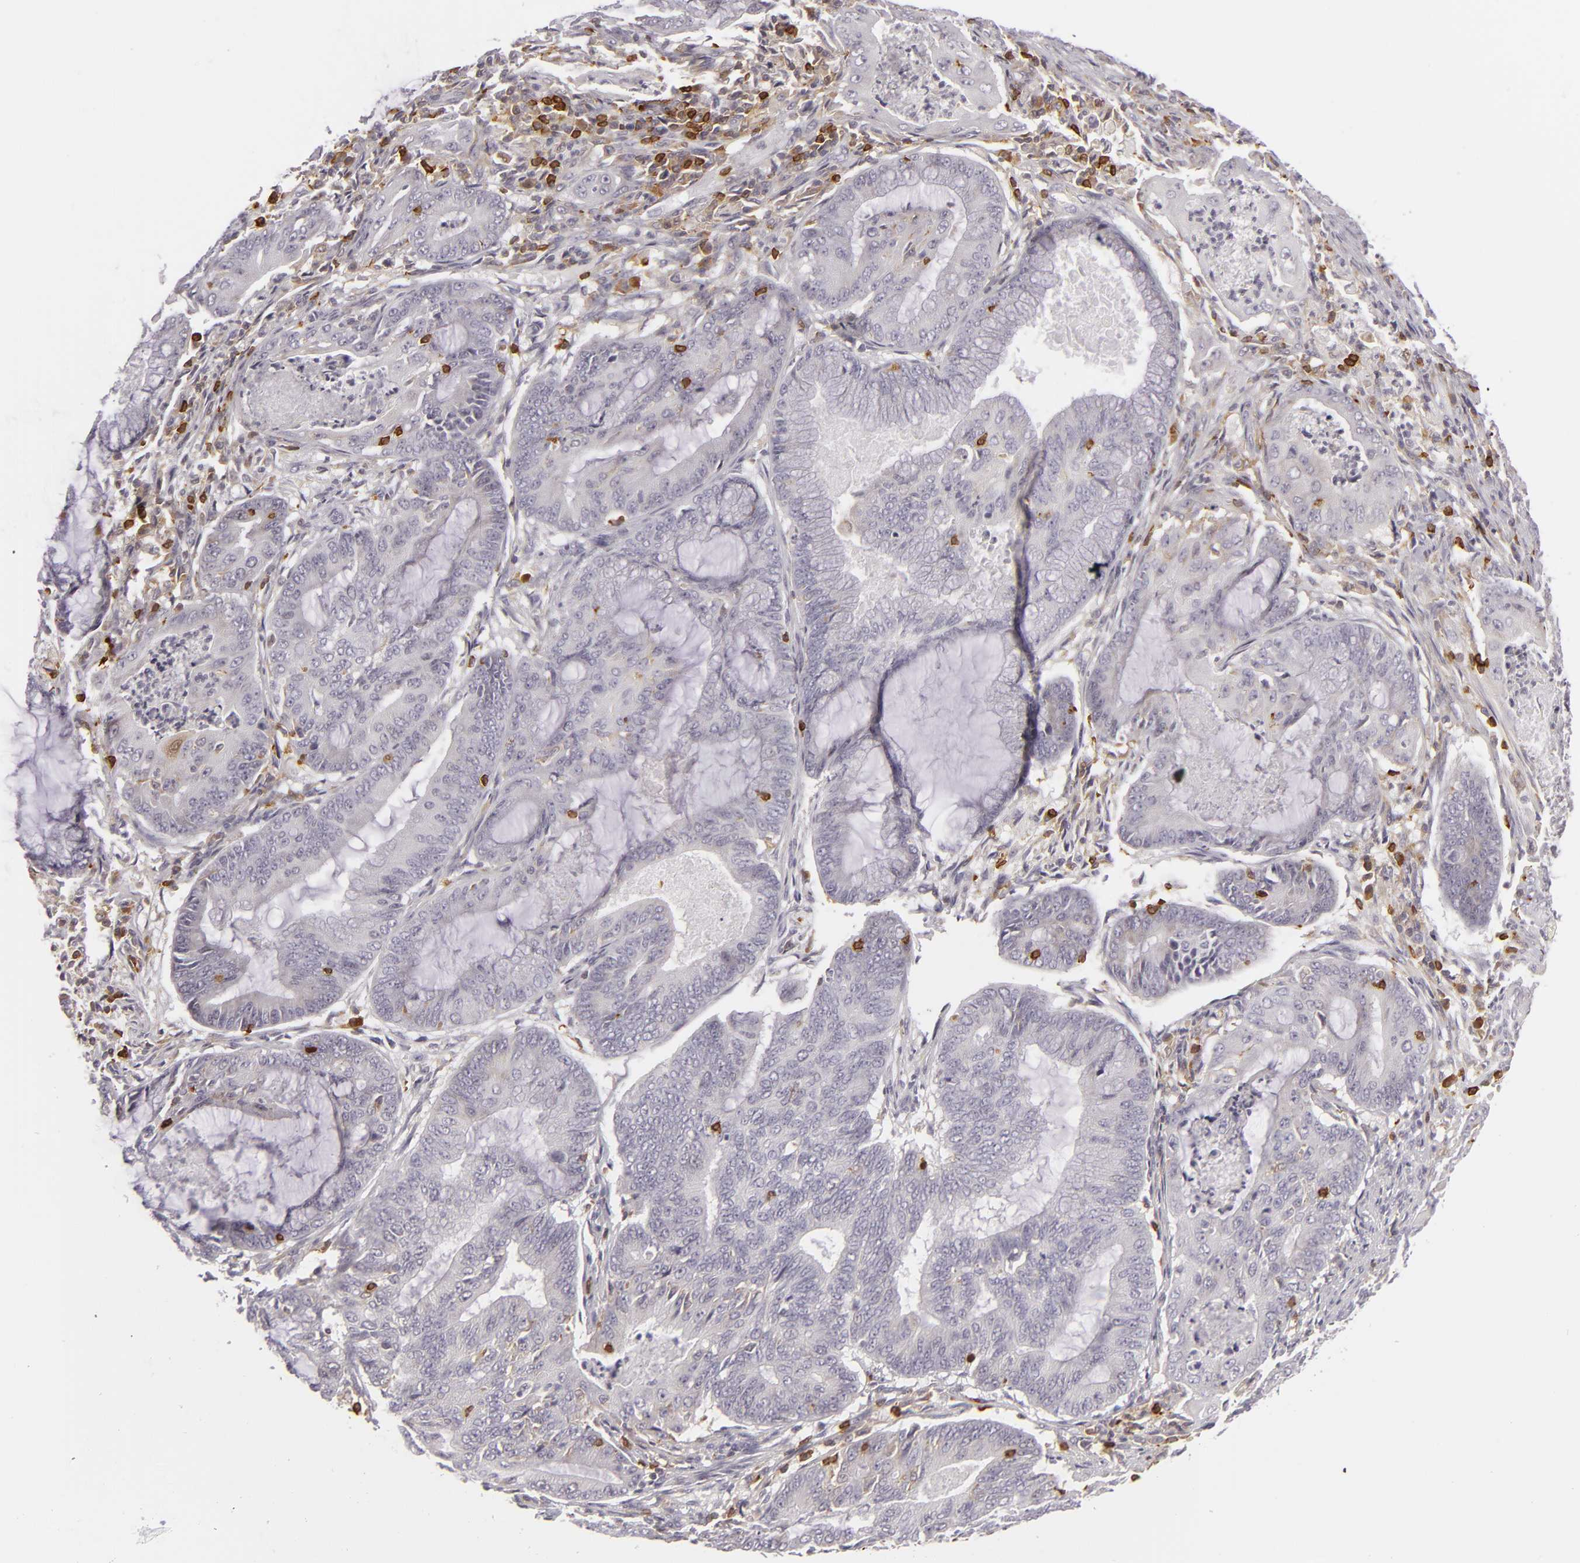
{"staining": {"intensity": "negative", "quantity": "none", "location": "none"}, "tissue": "endometrial cancer", "cell_type": "Tumor cells", "image_type": "cancer", "snomed": [{"axis": "morphology", "description": "Adenocarcinoma, NOS"}, {"axis": "topography", "description": "Endometrium"}], "caption": "There is no significant positivity in tumor cells of adenocarcinoma (endometrial). Nuclei are stained in blue.", "gene": "APOBEC3G", "patient": {"sex": "female", "age": 63}}